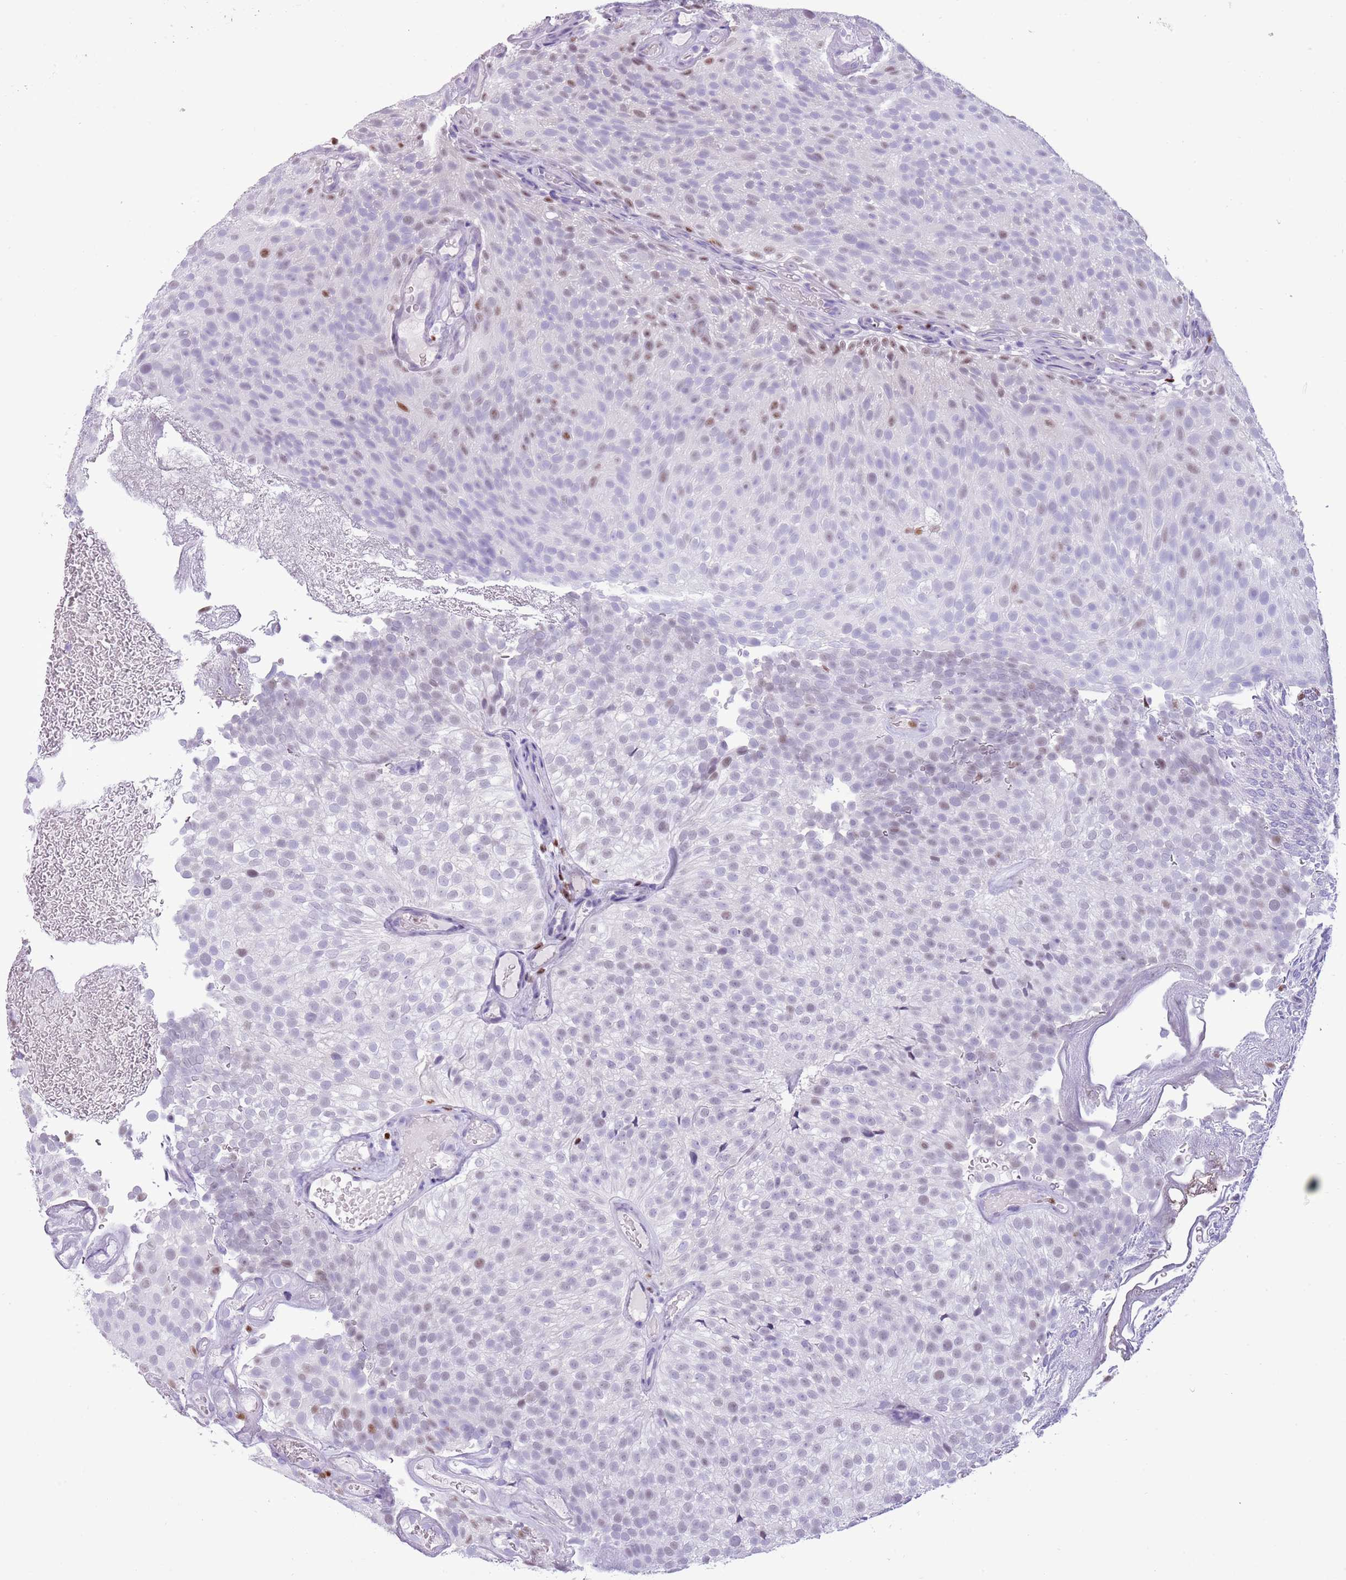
{"staining": {"intensity": "moderate", "quantity": "<25%", "location": "nuclear"}, "tissue": "urothelial cancer", "cell_type": "Tumor cells", "image_type": "cancer", "snomed": [{"axis": "morphology", "description": "Urothelial carcinoma, Low grade"}, {"axis": "topography", "description": "Urinary bladder"}], "caption": "This image demonstrates immunohistochemistry (IHC) staining of urothelial cancer, with low moderate nuclear staining in about <25% of tumor cells.", "gene": "BCL11B", "patient": {"sex": "male", "age": 78}}